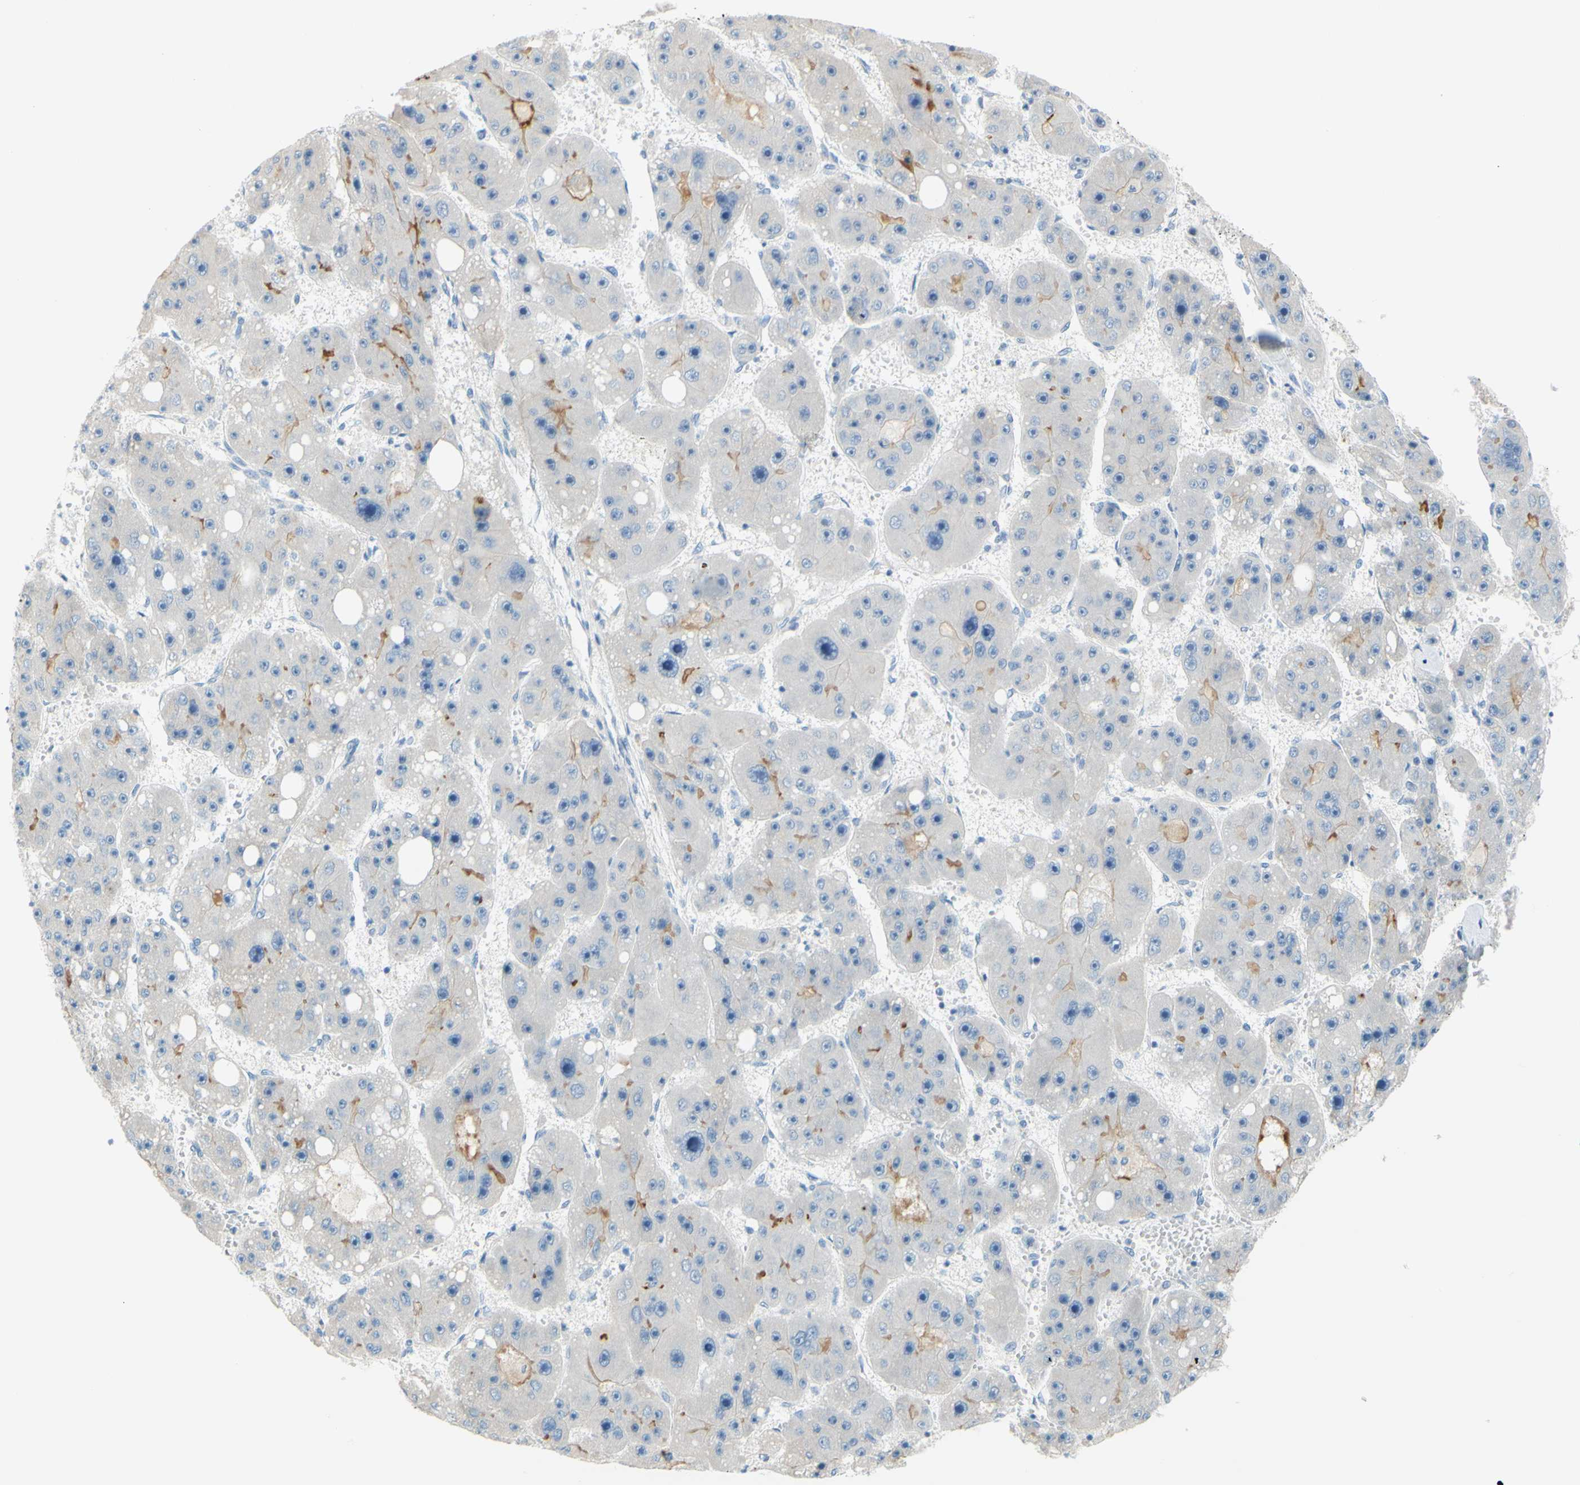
{"staining": {"intensity": "moderate", "quantity": "25%-75%", "location": "cytoplasmic/membranous"}, "tissue": "liver cancer", "cell_type": "Tumor cells", "image_type": "cancer", "snomed": [{"axis": "morphology", "description": "Carcinoma, Hepatocellular, NOS"}, {"axis": "topography", "description": "Liver"}], "caption": "DAB (3,3'-diaminobenzidine) immunohistochemical staining of liver cancer displays moderate cytoplasmic/membranous protein staining in approximately 25%-75% of tumor cells.", "gene": "SLC1A2", "patient": {"sex": "female", "age": 61}}